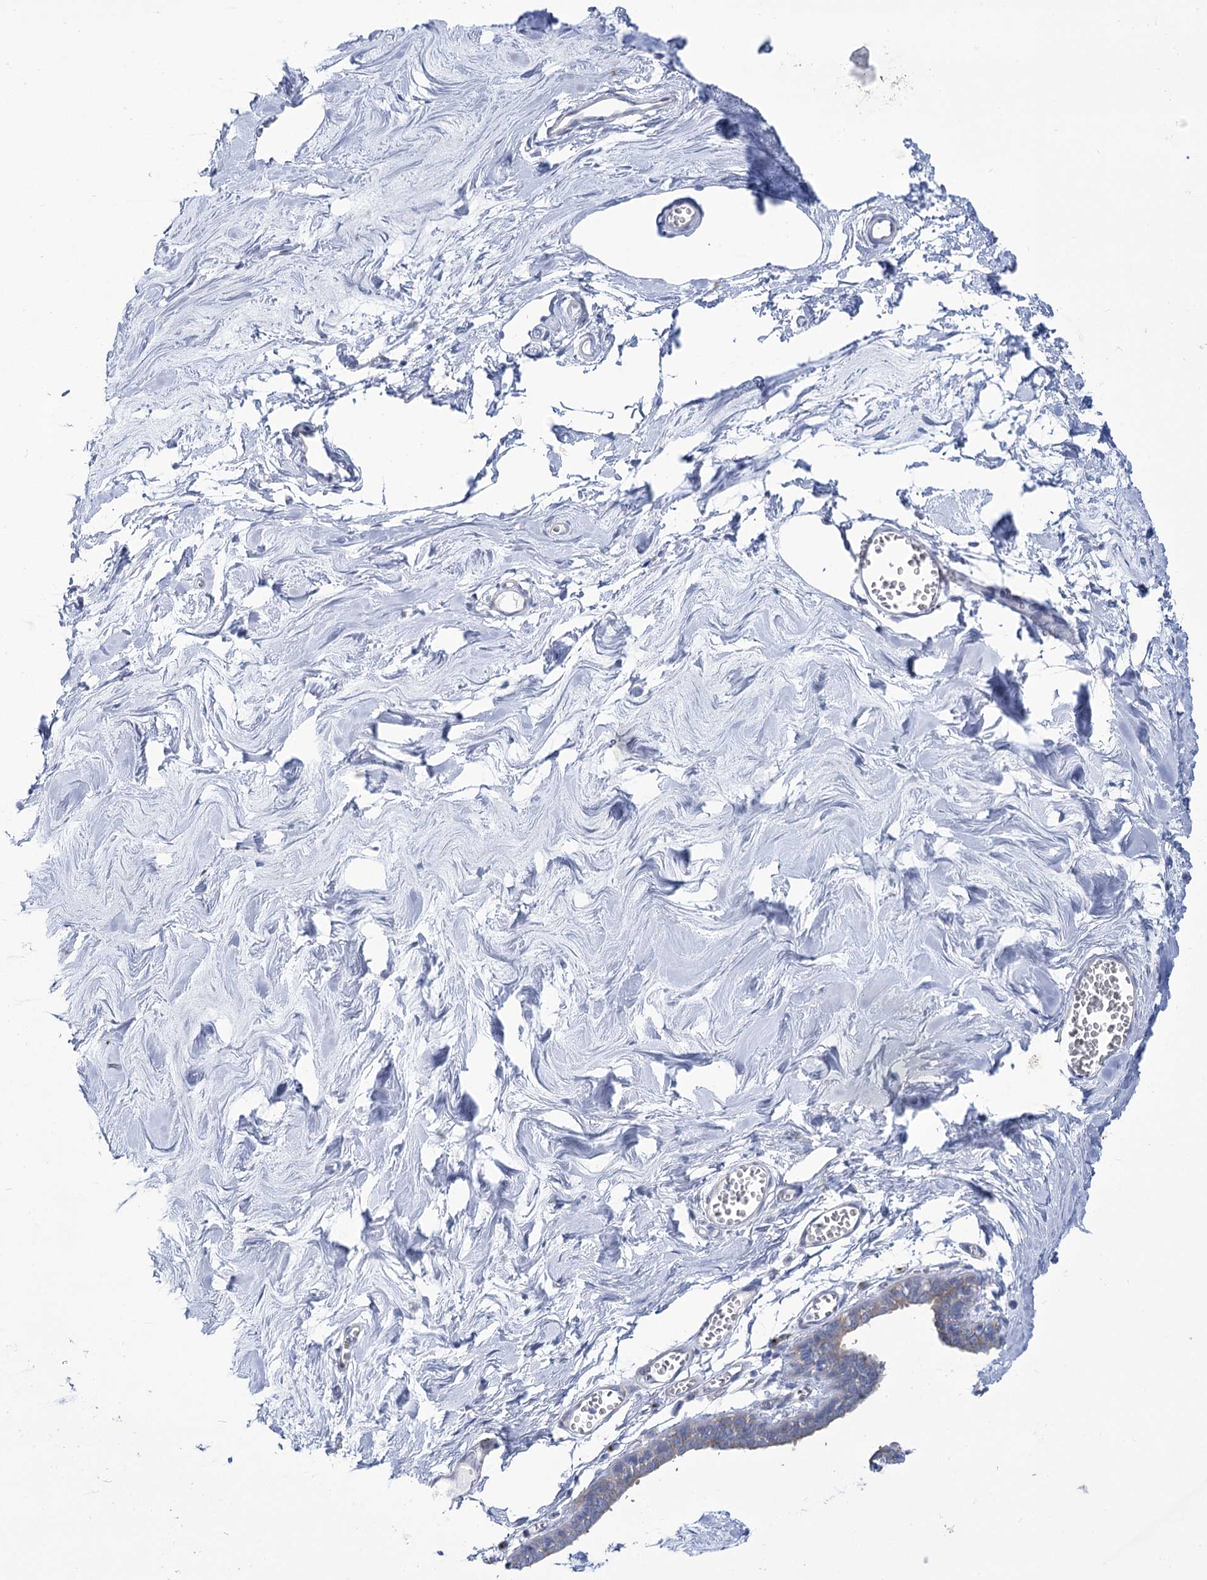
{"staining": {"intensity": "negative", "quantity": "none", "location": "none"}, "tissue": "breast", "cell_type": "Adipocytes", "image_type": "normal", "snomed": [{"axis": "morphology", "description": "Normal tissue, NOS"}, {"axis": "topography", "description": "Breast"}], "caption": "IHC photomicrograph of benign human breast stained for a protein (brown), which exhibits no staining in adipocytes. (Stains: DAB IHC with hematoxylin counter stain, Microscopy: brightfield microscopy at high magnification).", "gene": "SUOX", "patient": {"sex": "female", "age": 27}}